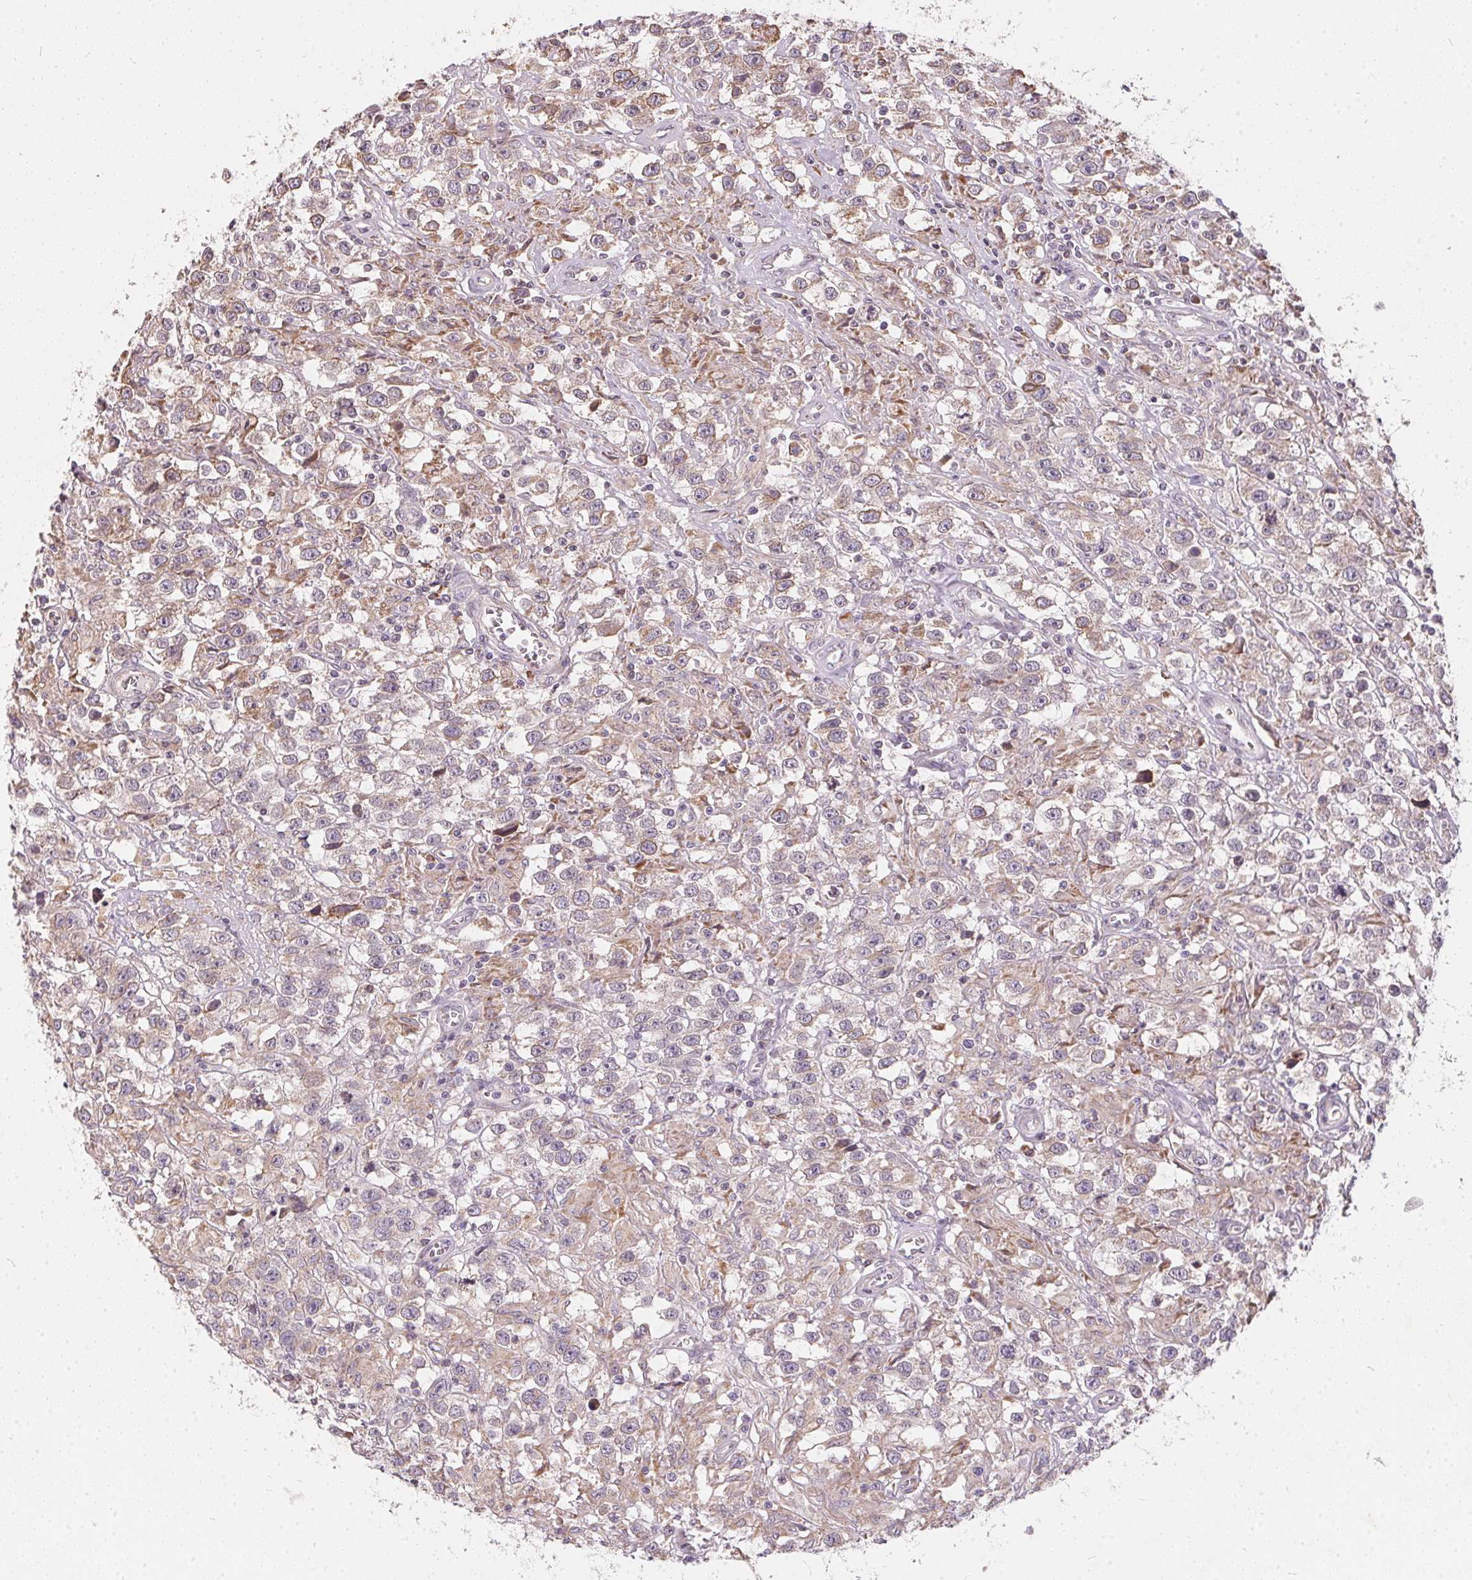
{"staining": {"intensity": "weak", "quantity": "25%-75%", "location": "cytoplasmic/membranous"}, "tissue": "testis cancer", "cell_type": "Tumor cells", "image_type": "cancer", "snomed": [{"axis": "morphology", "description": "Seminoma, NOS"}, {"axis": "topography", "description": "Testis"}], "caption": "Weak cytoplasmic/membranous protein positivity is seen in approximately 25%-75% of tumor cells in testis cancer.", "gene": "VWA5B2", "patient": {"sex": "male", "age": 43}}